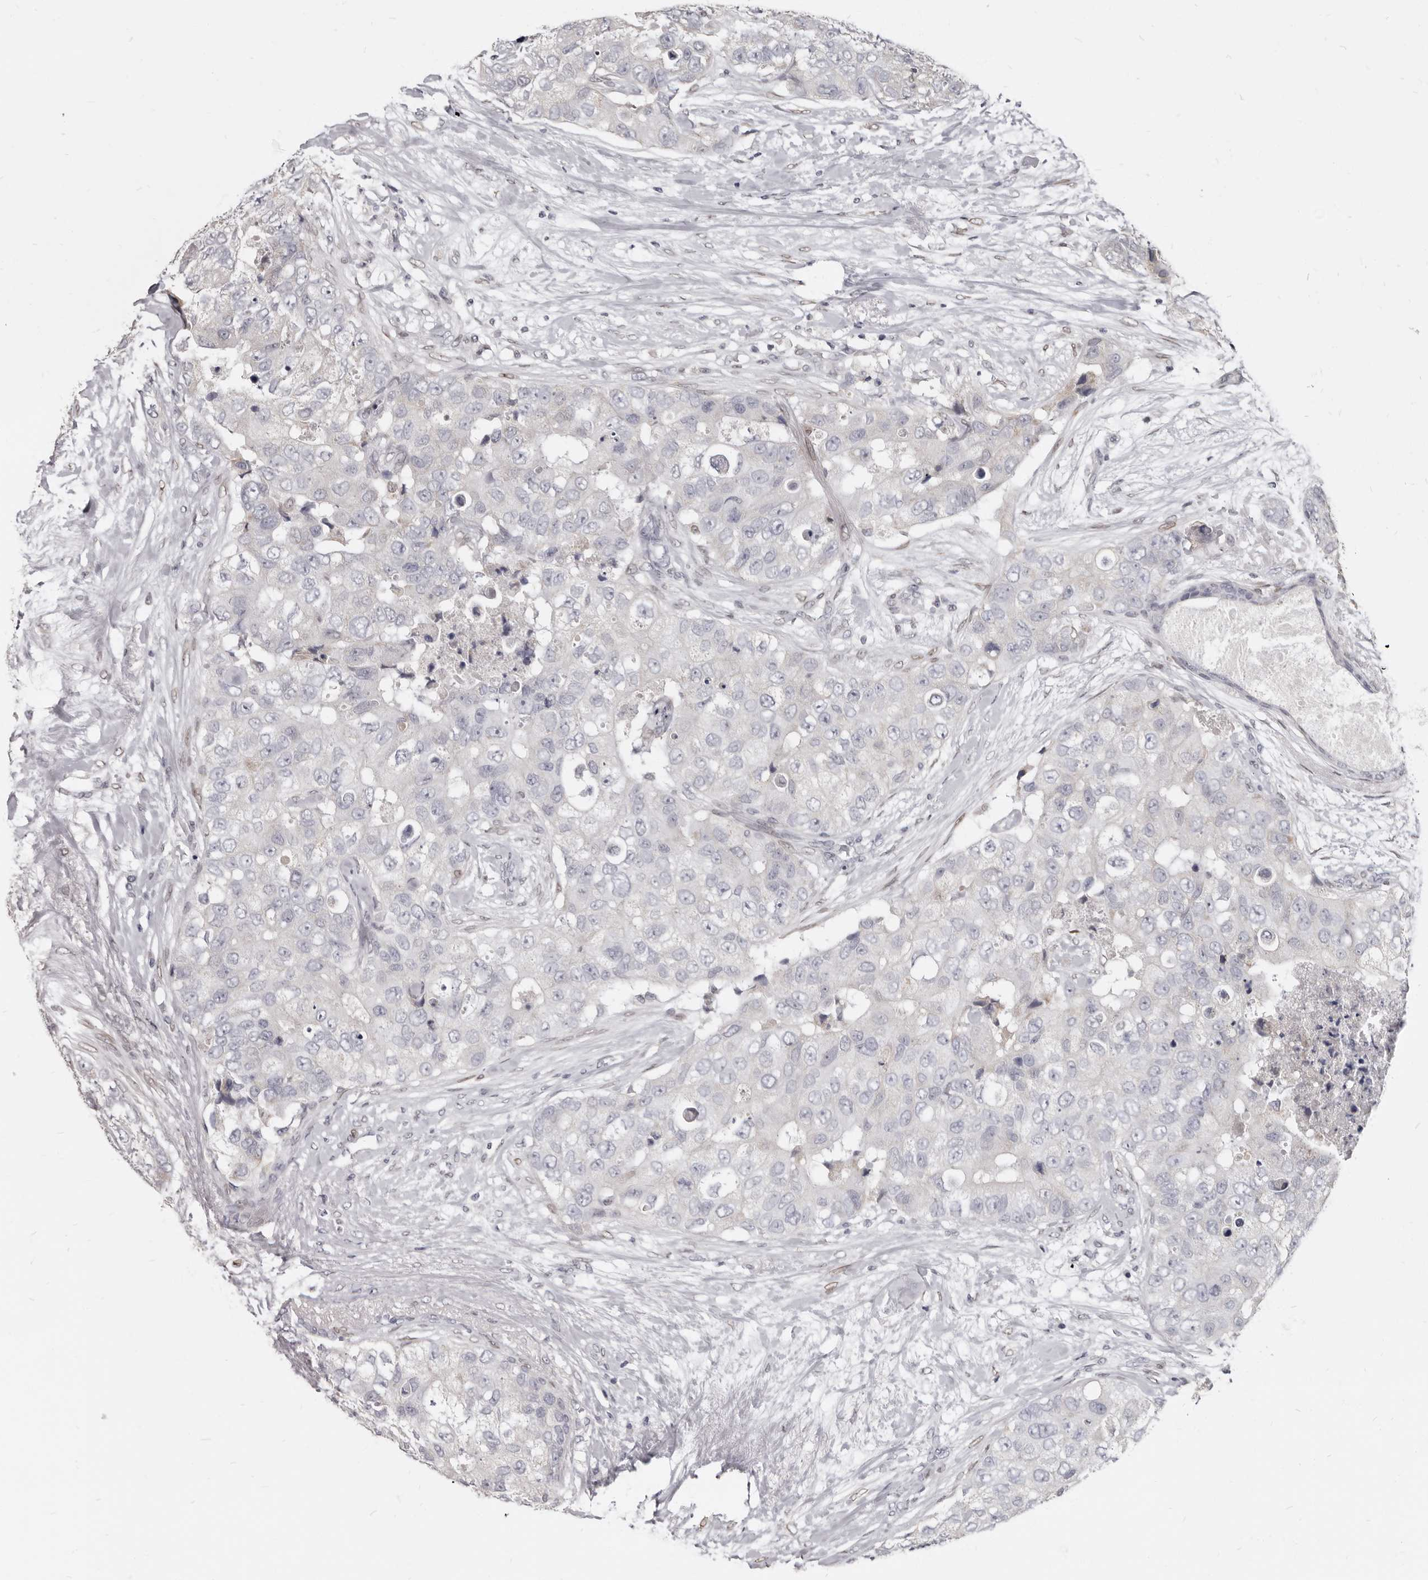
{"staining": {"intensity": "negative", "quantity": "none", "location": "none"}, "tissue": "breast cancer", "cell_type": "Tumor cells", "image_type": "cancer", "snomed": [{"axis": "morphology", "description": "Duct carcinoma"}, {"axis": "topography", "description": "Breast"}], "caption": "Immunohistochemistry image of human breast invasive ductal carcinoma stained for a protein (brown), which shows no staining in tumor cells. The staining was performed using DAB (3,3'-diaminobenzidine) to visualize the protein expression in brown, while the nuclei were stained in blue with hematoxylin (Magnification: 20x).", "gene": "MRGPRF", "patient": {"sex": "female", "age": 62}}